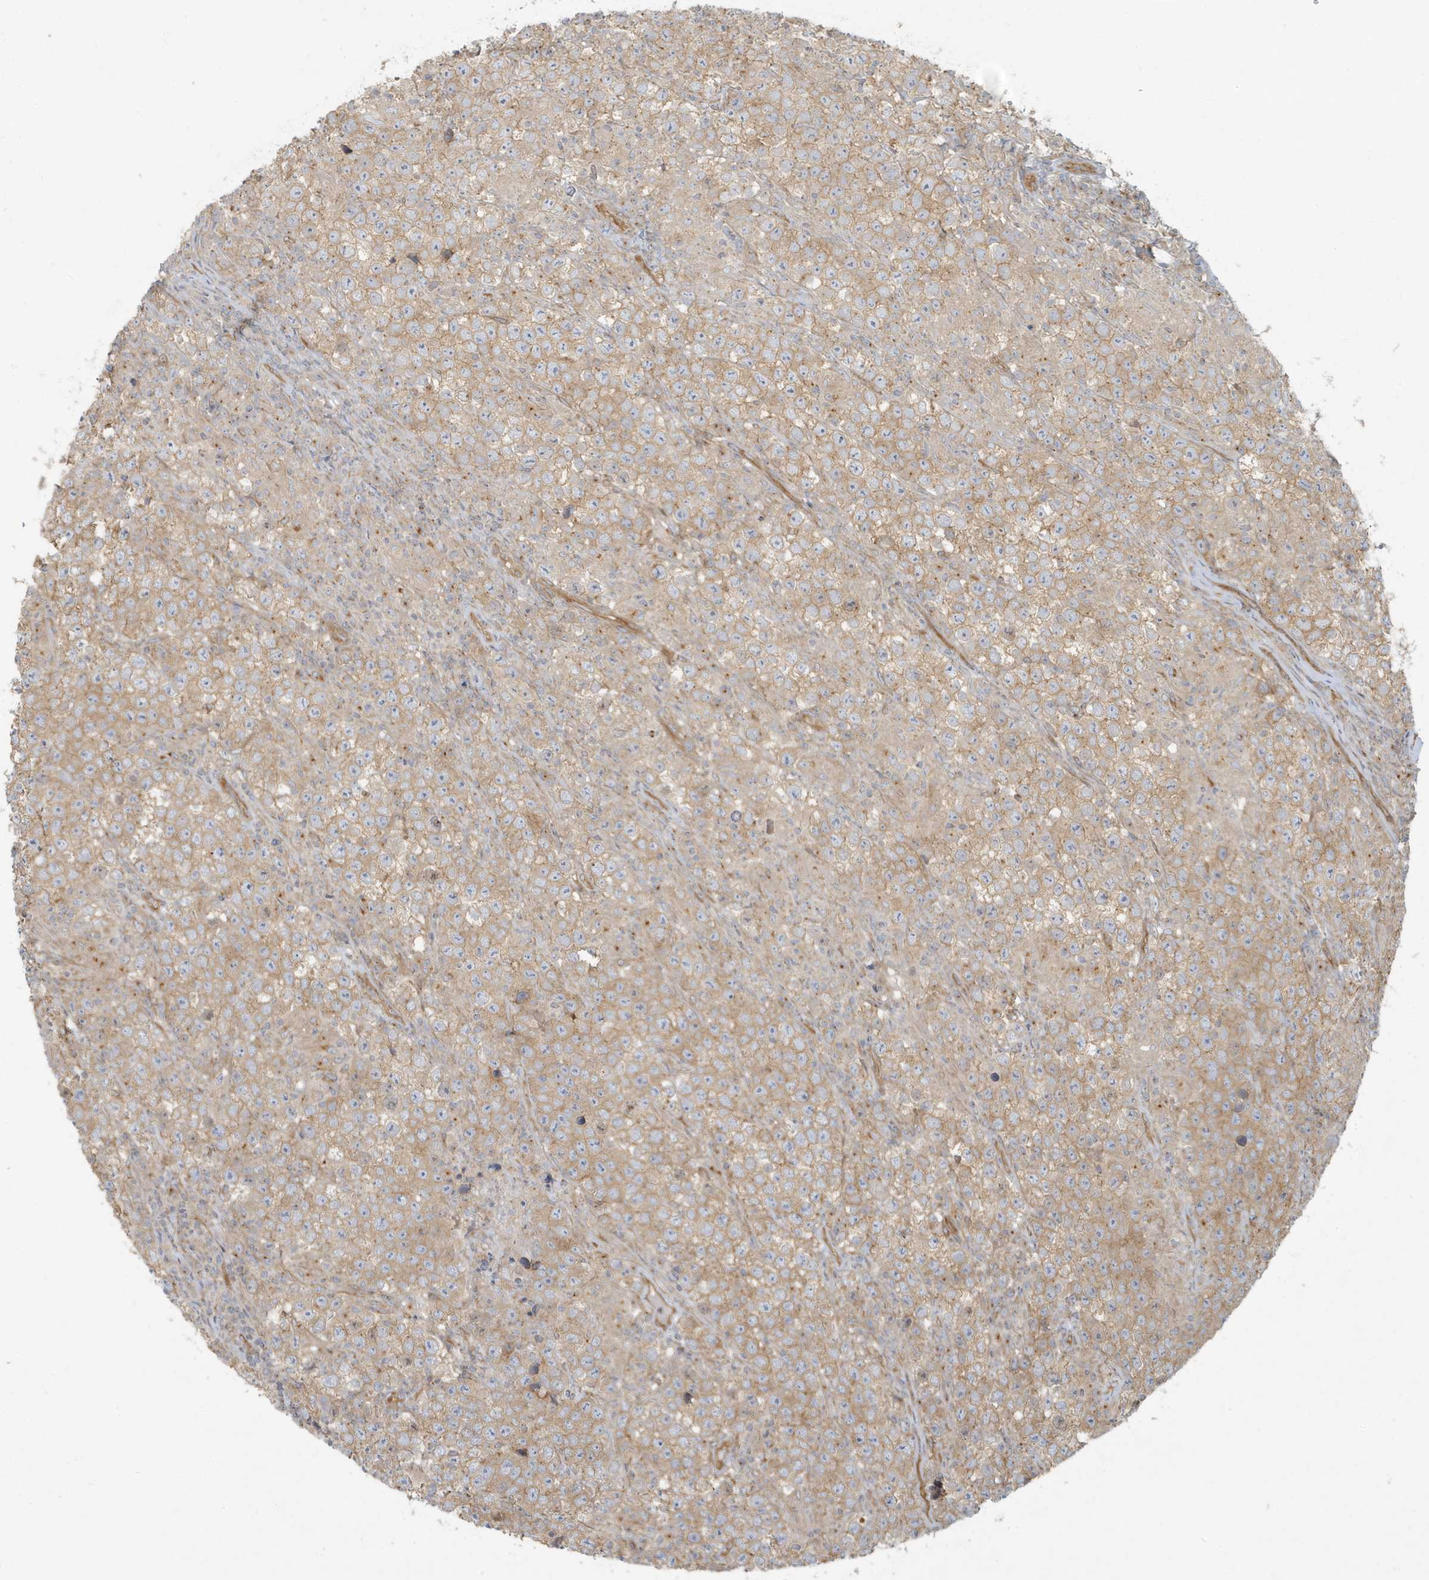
{"staining": {"intensity": "moderate", "quantity": ">75%", "location": "cytoplasmic/membranous"}, "tissue": "testis cancer", "cell_type": "Tumor cells", "image_type": "cancer", "snomed": [{"axis": "morphology", "description": "Normal tissue, NOS"}, {"axis": "morphology", "description": "Urothelial carcinoma, High grade"}, {"axis": "morphology", "description": "Seminoma, NOS"}, {"axis": "morphology", "description": "Carcinoma, Embryonal, NOS"}, {"axis": "topography", "description": "Urinary bladder"}, {"axis": "topography", "description": "Testis"}], "caption": "Testis urothelial carcinoma (high-grade) stained with a protein marker demonstrates moderate staining in tumor cells.", "gene": "ATP23", "patient": {"sex": "male", "age": 41}}